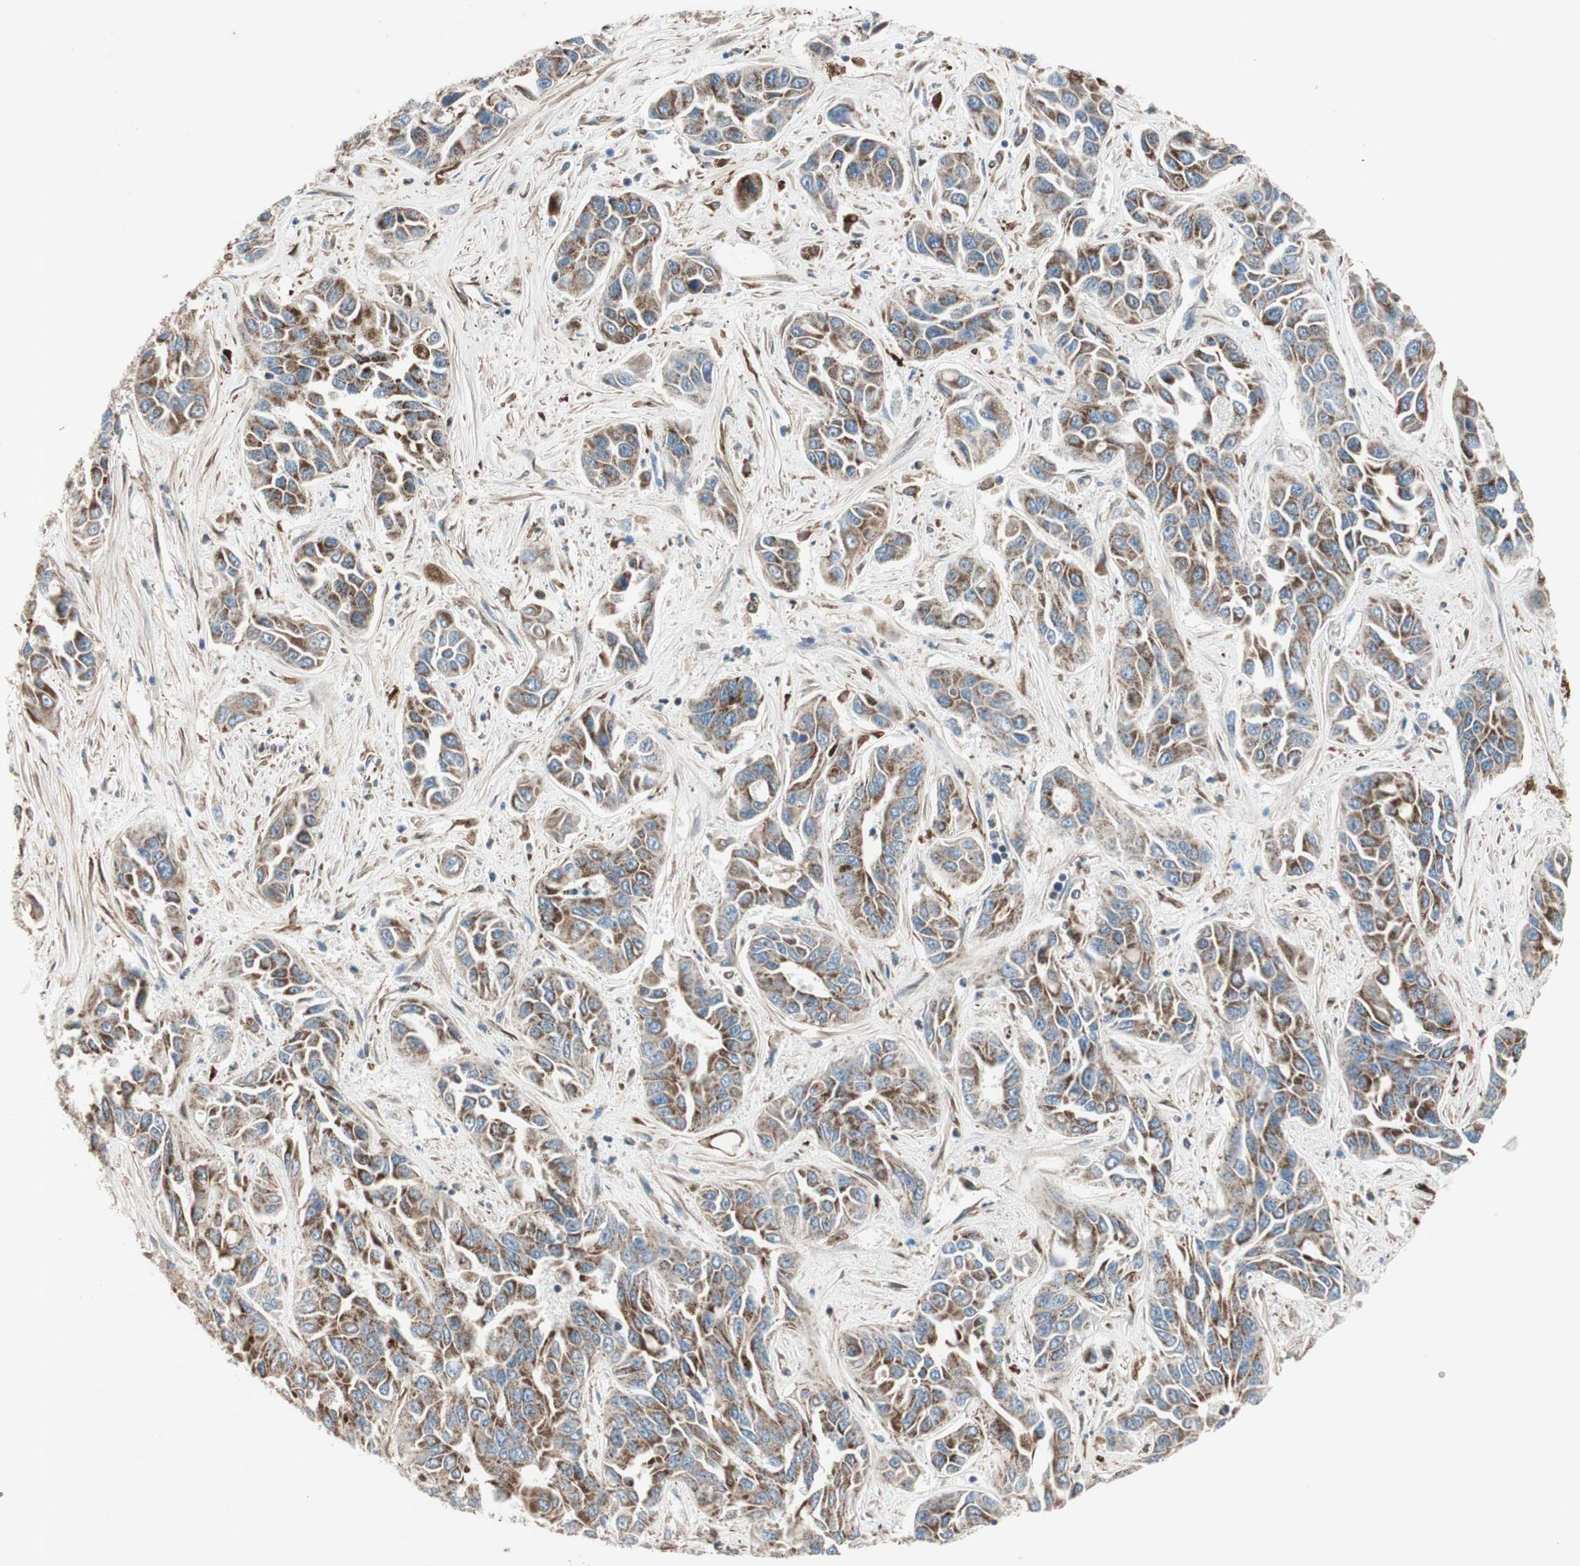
{"staining": {"intensity": "weak", "quantity": ">75%", "location": "cytoplasmic/membranous"}, "tissue": "liver cancer", "cell_type": "Tumor cells", "image_type": "cancer", "snomed": [{"axis": "morphology", "description": "Cholangiocarcinoma"}, {"axis": "topography", "description": "Liver"}], "caption": "A low amount of weak cytoplasmic/membranous positivity is appreciated in approximately >75% of tumor cells in liver cholangiocarcinoma tissue.", "gene": "SRCIN1", "patient": {"sex": "female", "age": 52}}